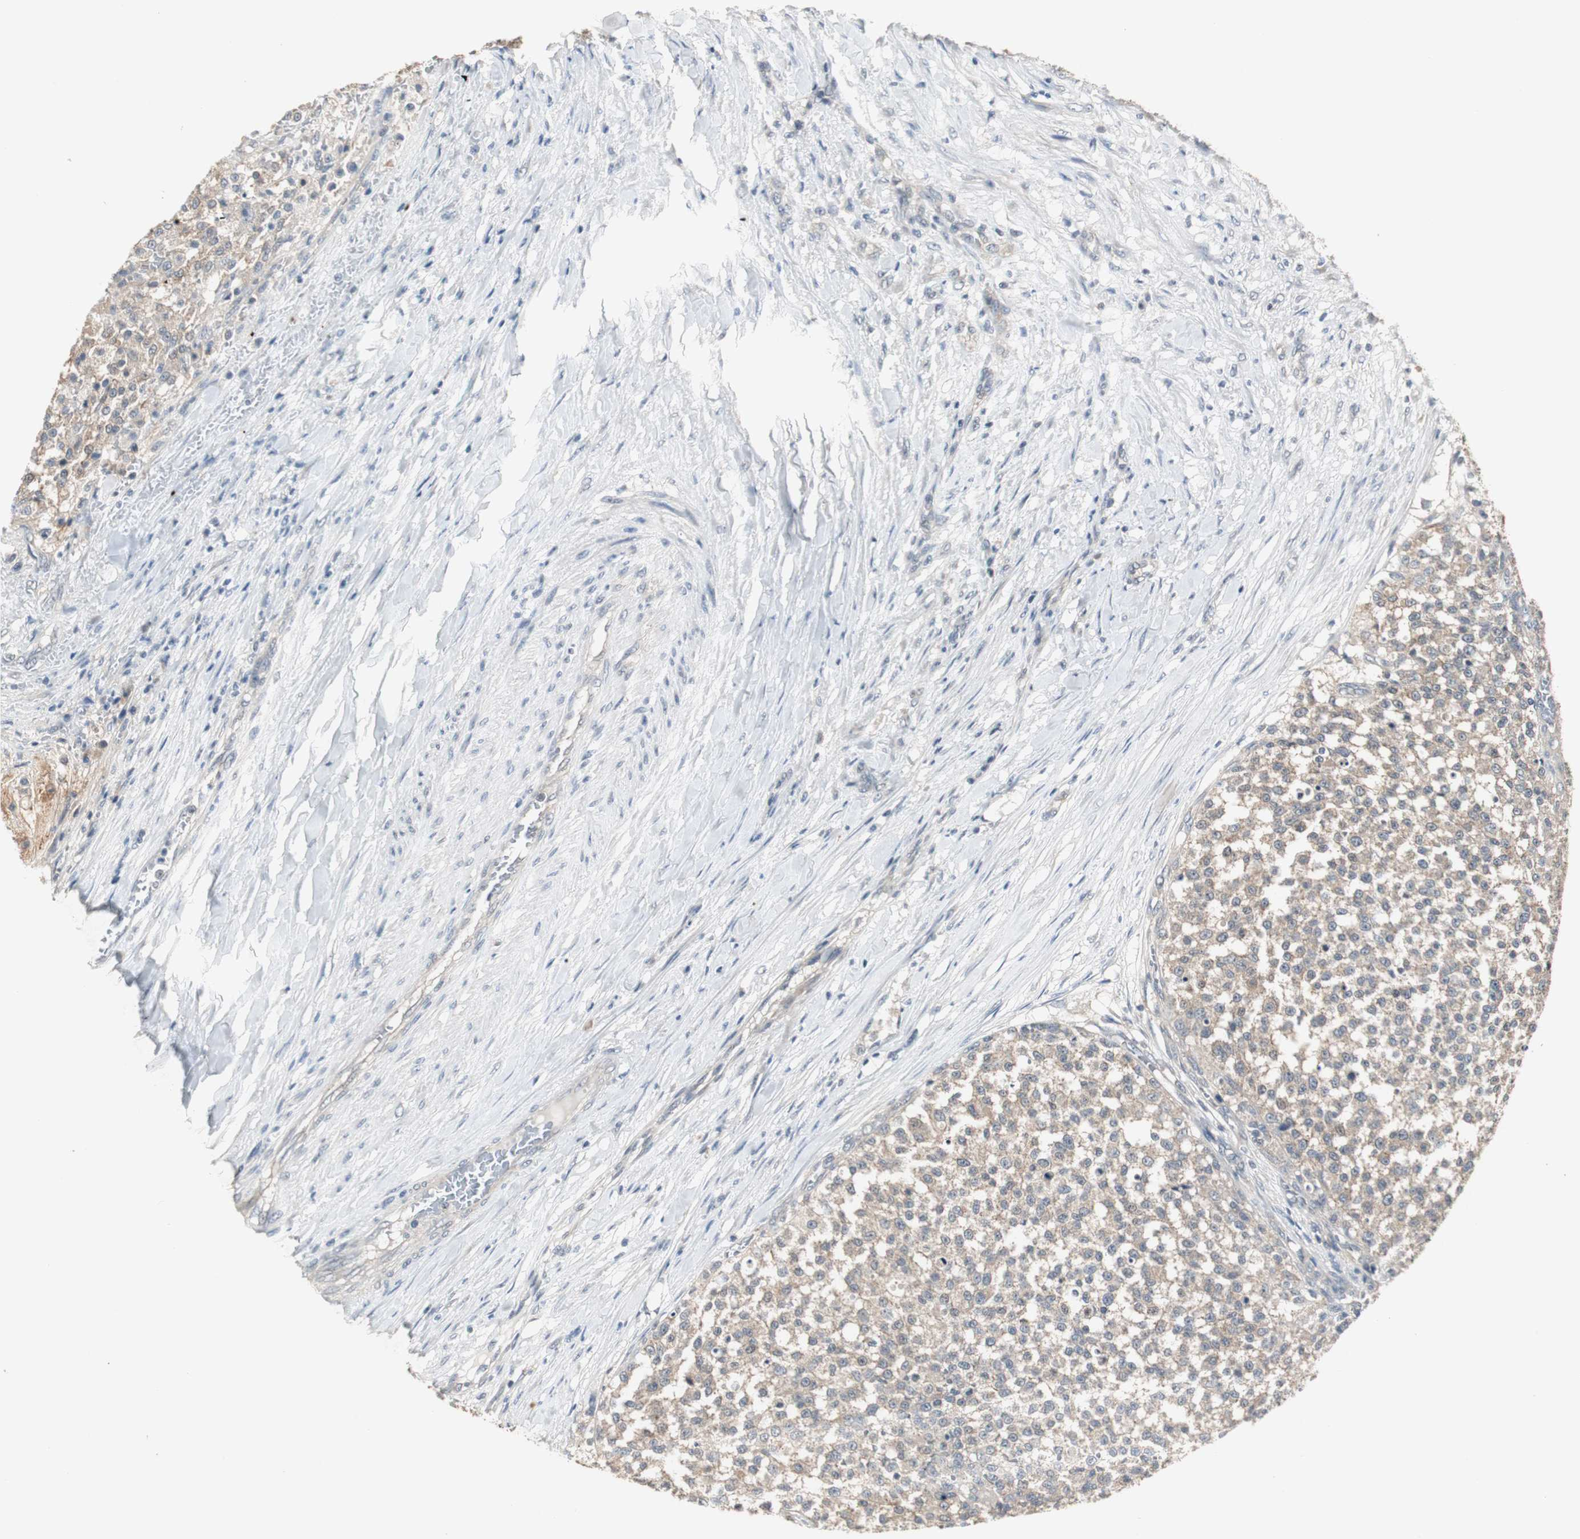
{"staining": {"intensity": "weak", "quantity": "25%-75%", "location": "cytoplasmic/membranous"}, "tissue": "testis cancer", "cell_type": "Tumor cells", "image_type": "cancer", "snomed": [{"axis": "morphology", "description": "Seminoma, NOS"}, {"axis": "topography", "description": "Testis"}], "caption": "Tumor cells show weak cytoplasmic/membranous expression in about 25%-75% of cells in testis cancer (seminoma).", "gene": "PTPRN2", "patient": {"sex": "male", "age": 59}}